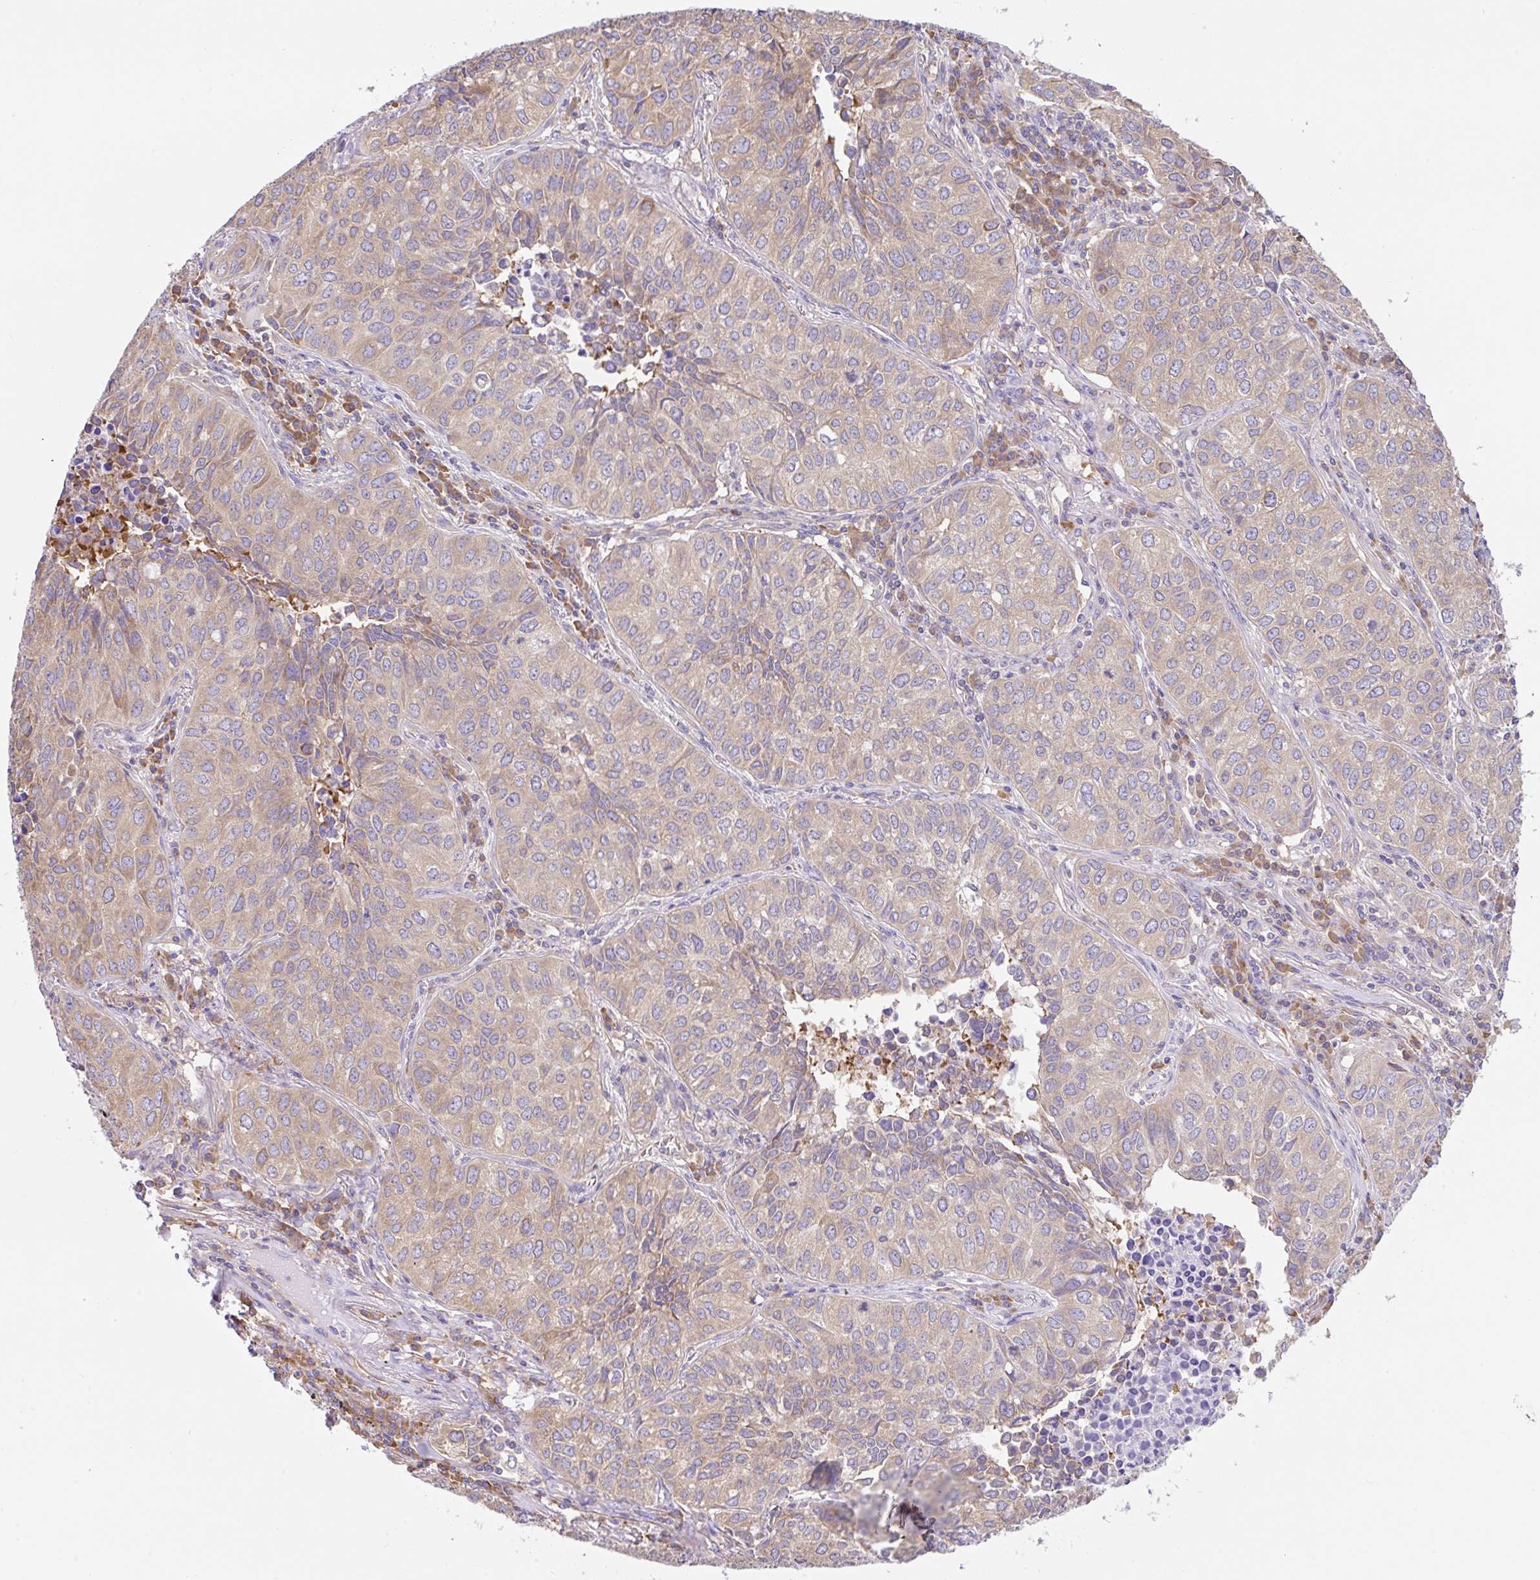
{"staining": {"intensity": "weak", "quantity": ">75%", "location": "cytoplasmic/membranous"}, "tissue": "lung cancer", "cell_type": "Tumor cells", "image_type": "cancer", "snomed": [{"axis": "morphology", "description": "Adenocarcinoma, NOS"}, {"axis": "topography", "description": "Lung"}], "caption": "High-power microscopy captured an immunohistochemistry histopathology image of lung adenocarcinoma, revealing weak cytoplasmic/membranous expression in approximately >75% of tumor cells.", "gene": "GFPT2", "patient": {"sex": "female", "age": 50}}